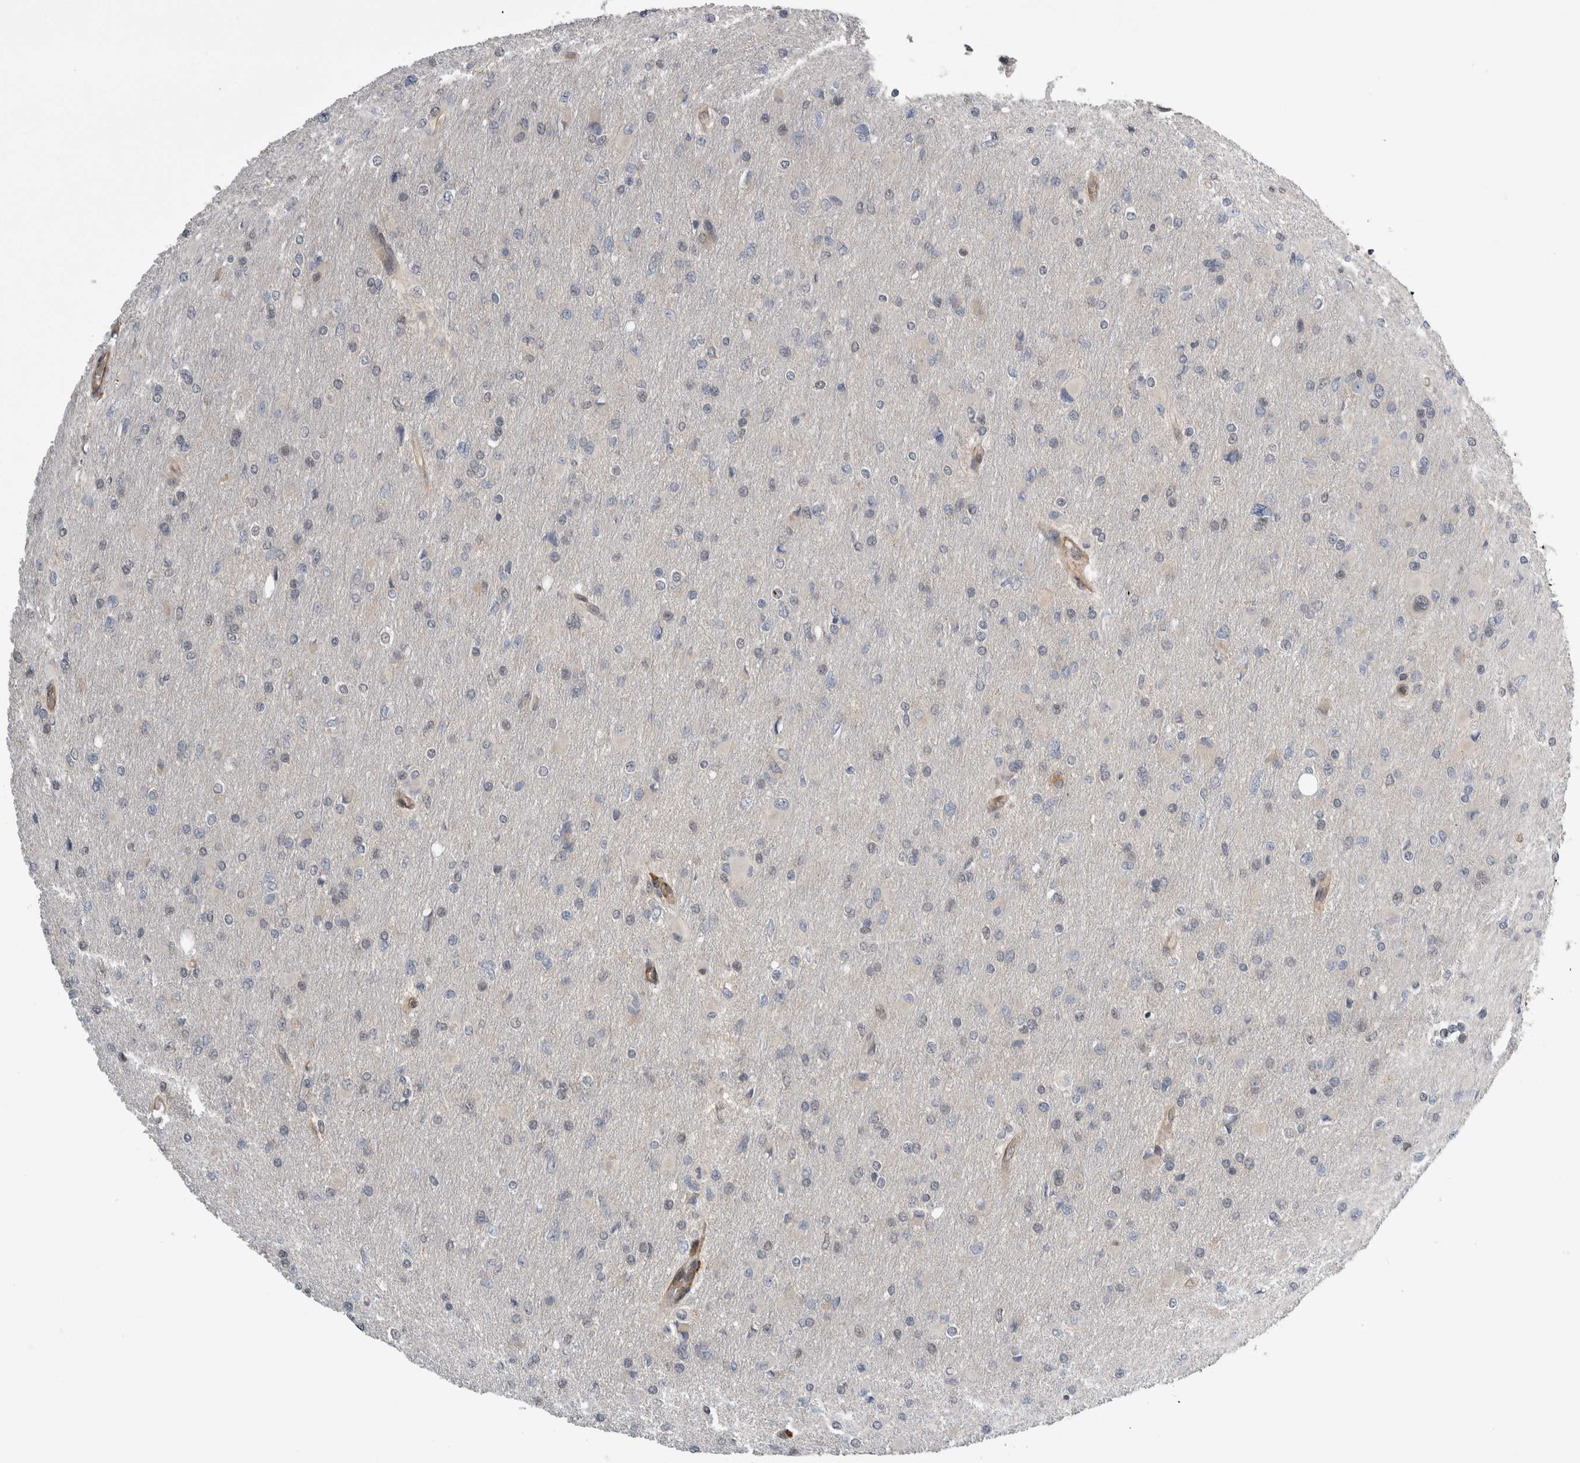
{"staining": {"intensity": "negative", "quantity": "none", "location": "none"}, "tissue": "glioma", "cell_type": "Tumor cells", "image_type": "cancer", "snomed": [{"axis": "morphology", "description": "Glioma, malignant, High grade"}, {"axis": "topography", "description": "Cerebral cortex"}], "caption": "Immunohistochemistry of human high-grade glioma (malignant) demonstrates no positivity in tumor cells.", "gene": "PRDM4", "patient": {"sex": "female", "age": 36}}